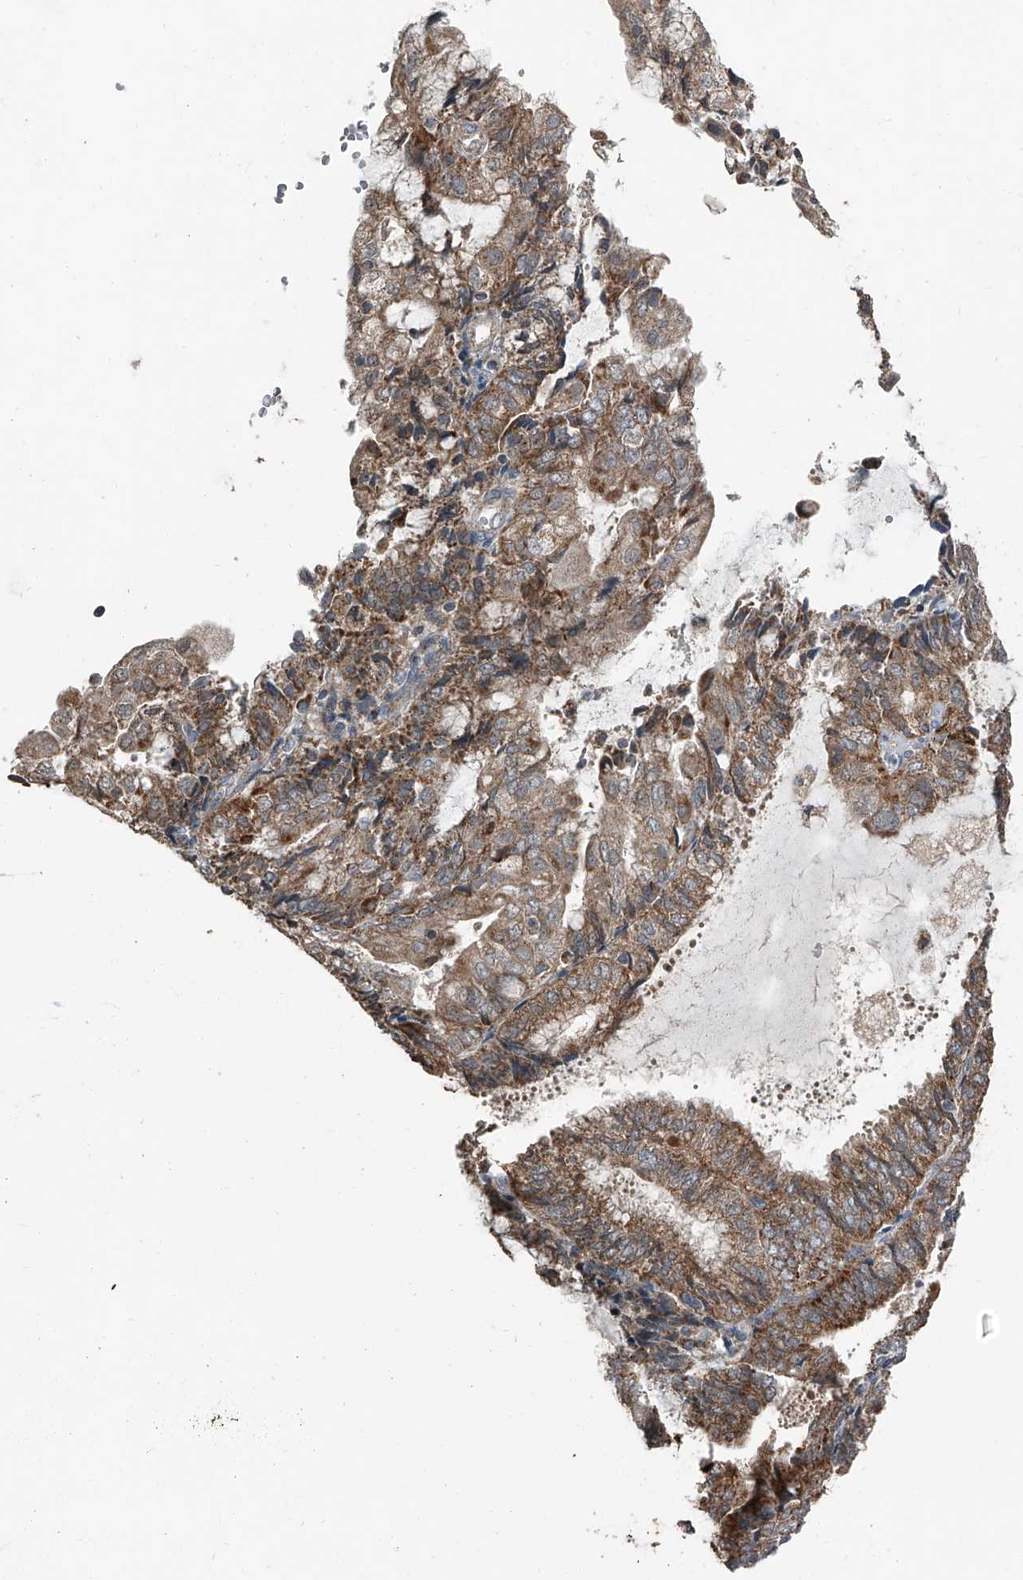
{"staining": {"intensity": "moderate", "quantity": ">75%", "location": "cytoplasmic/membranous"}, "tissue": "endometrial cancer", "cell_type": "Tumor cells", "image_type": "cancer", "snomed": [{"axis": "morphology", "description": "Adenocarcinoma, NOS"}, {"axis": "topography", "description": "Endometrium"}], "caption": "The immunohistochemical stain shows moderate cytoplasmic/membranous staining in tumor cells of endometrial cancer tissue. (DAB IHC with brightfield microscopy, high magnification).", "gene": "CHRNA7", "patient": {"sex": "female", "age": 81}}